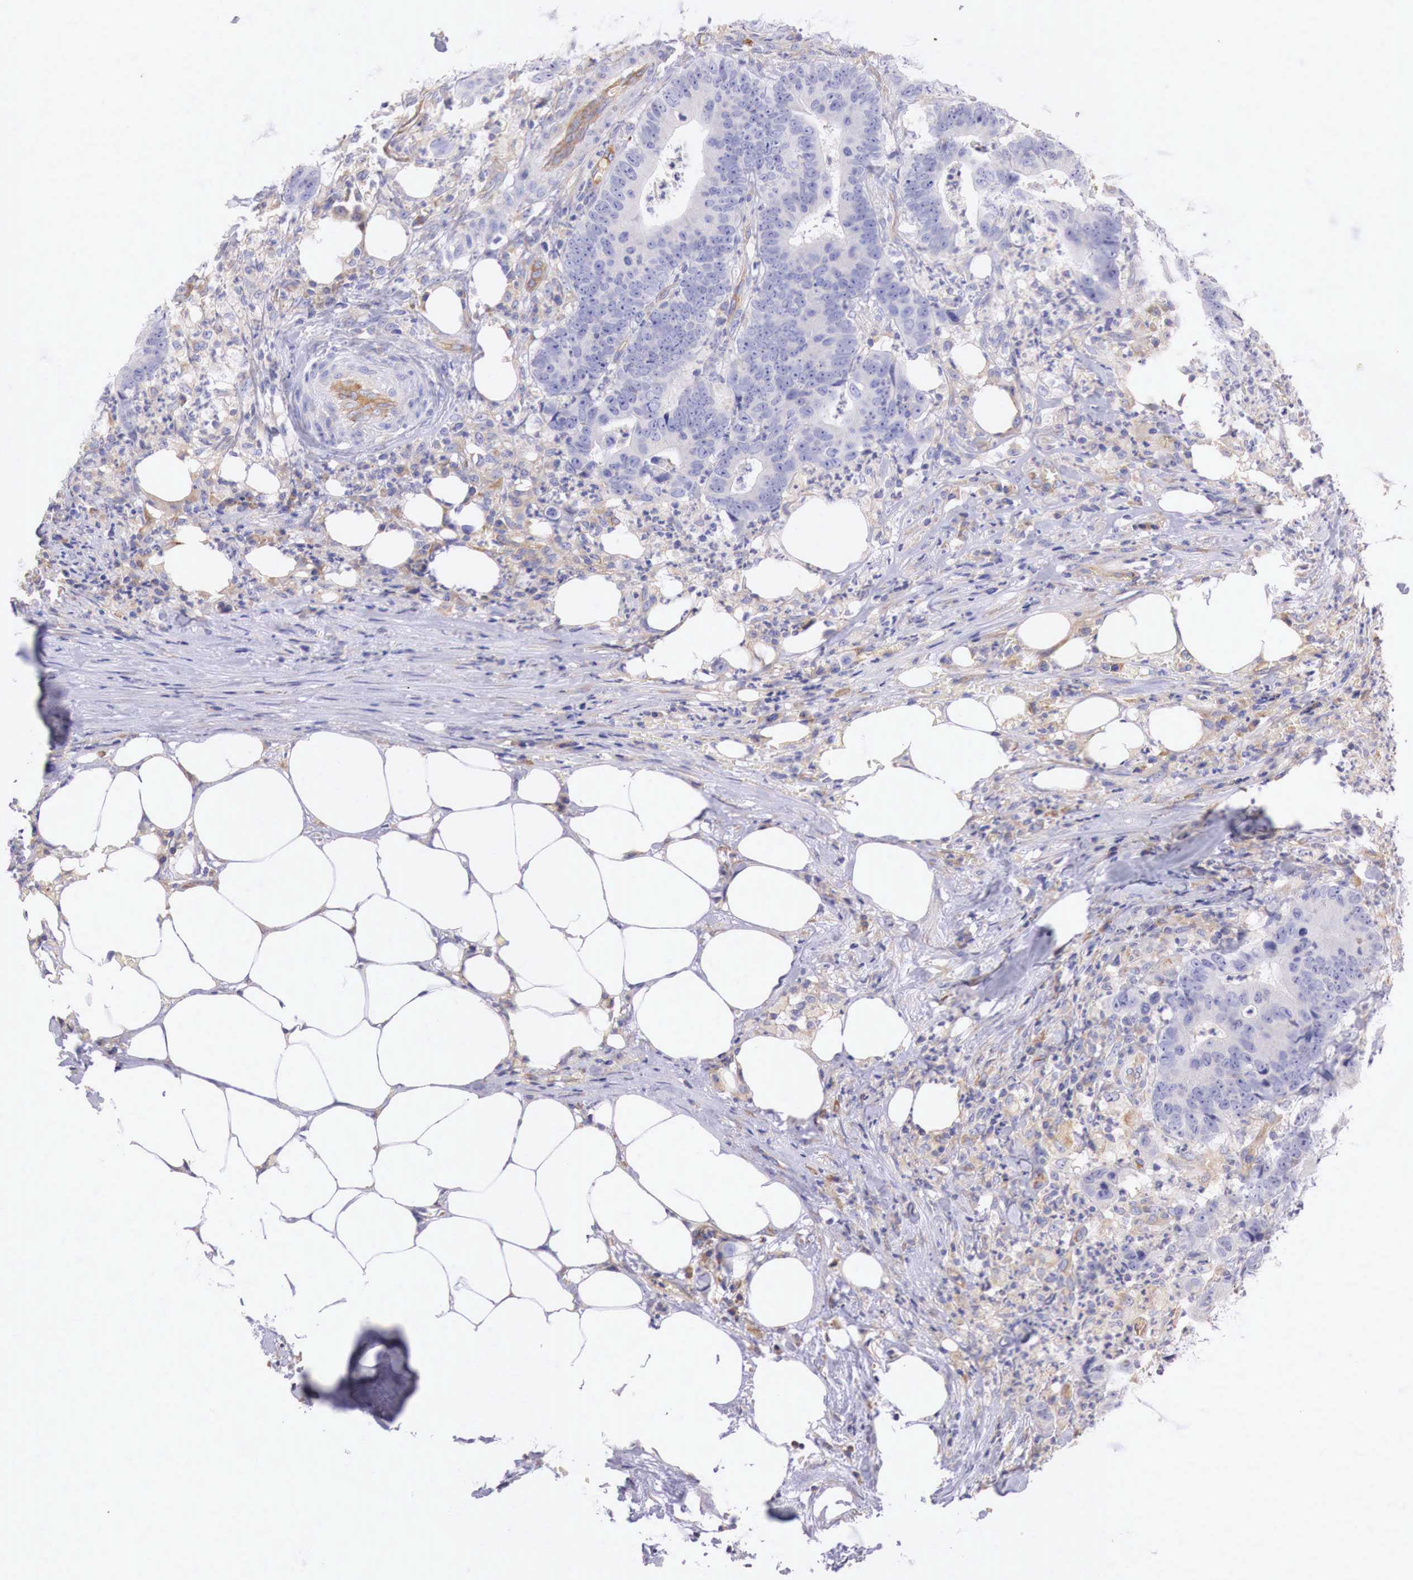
{"staining": {"intensity": "negative", "quantity": "none", "location": "none"}, "tissue": "colorectal cancer", "cell_type": "Tumor cells", "image_type": "cancer", "snomed": [{"axis": "morphology", "description": "Adenocarcinoma, NOS"}, {"axis": "topography", "description": "Colon"}], "caption": "Tumor cells show no significant protein expression in adenocarcinoma (colorectal).", "gene": "RDX", "patient": {"sex": "female", "age": 76}}